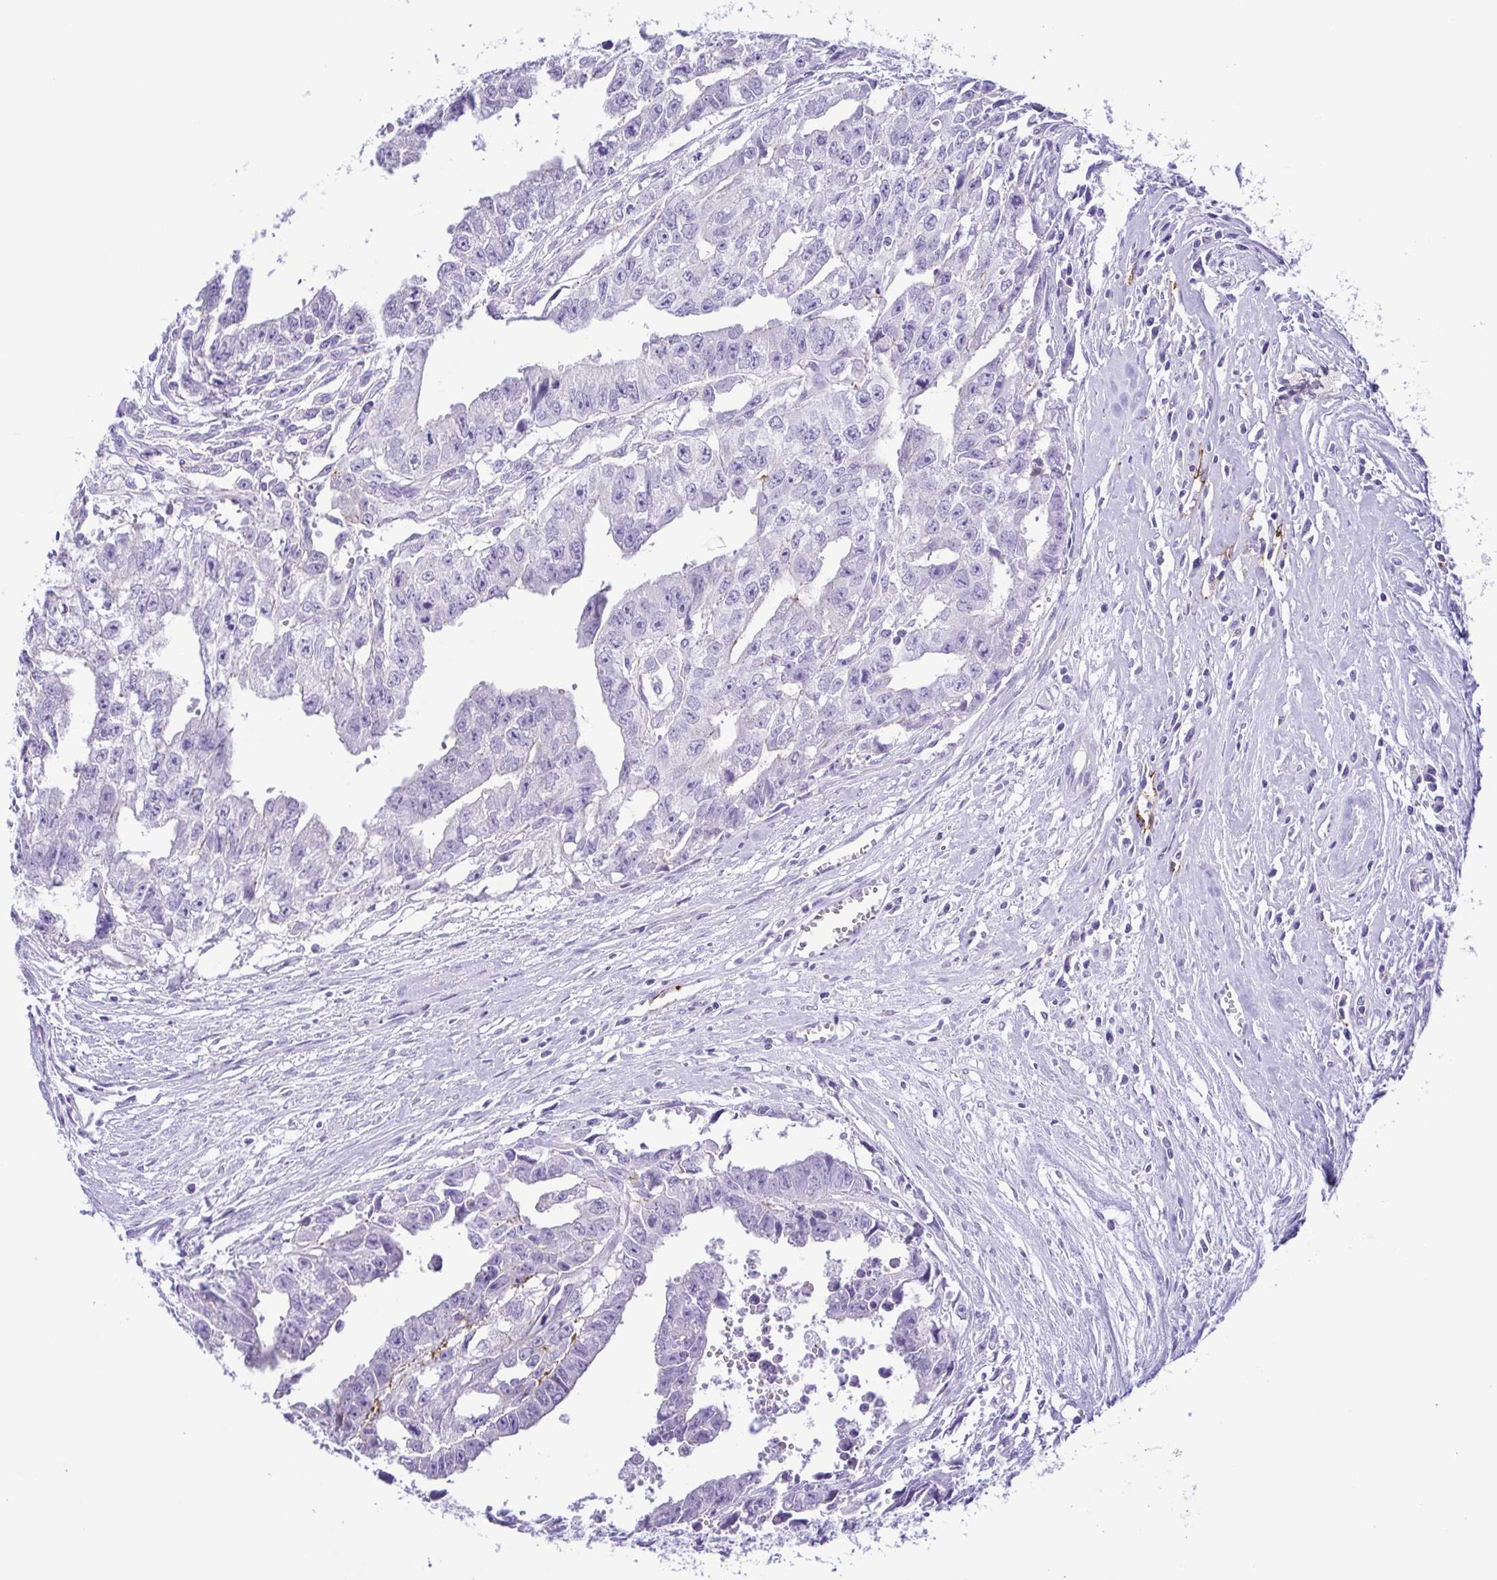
{"staining": {"intensity": "negative", "quantity": "none", "location": "none"}, "tissue": "testis cancer", "cell_type": "Tumor cells", "image_type": "cancer", "snomed": [{"axis": "morphology", "description": "Carcinoma, Embryonal, NOS"}, {"axis": "morphology", "description": "Teratoma, malignant, NOS"}, {"axis": "topography", "description": "Testis"}], "caption": "Immunohistochemistry histopathology image of human testis embryonal carcinoma stained for a protein (brown), which shows no expression in tumor cells.", "gene": "GPR182", "patient": {"sex": "male", "age": 24}}